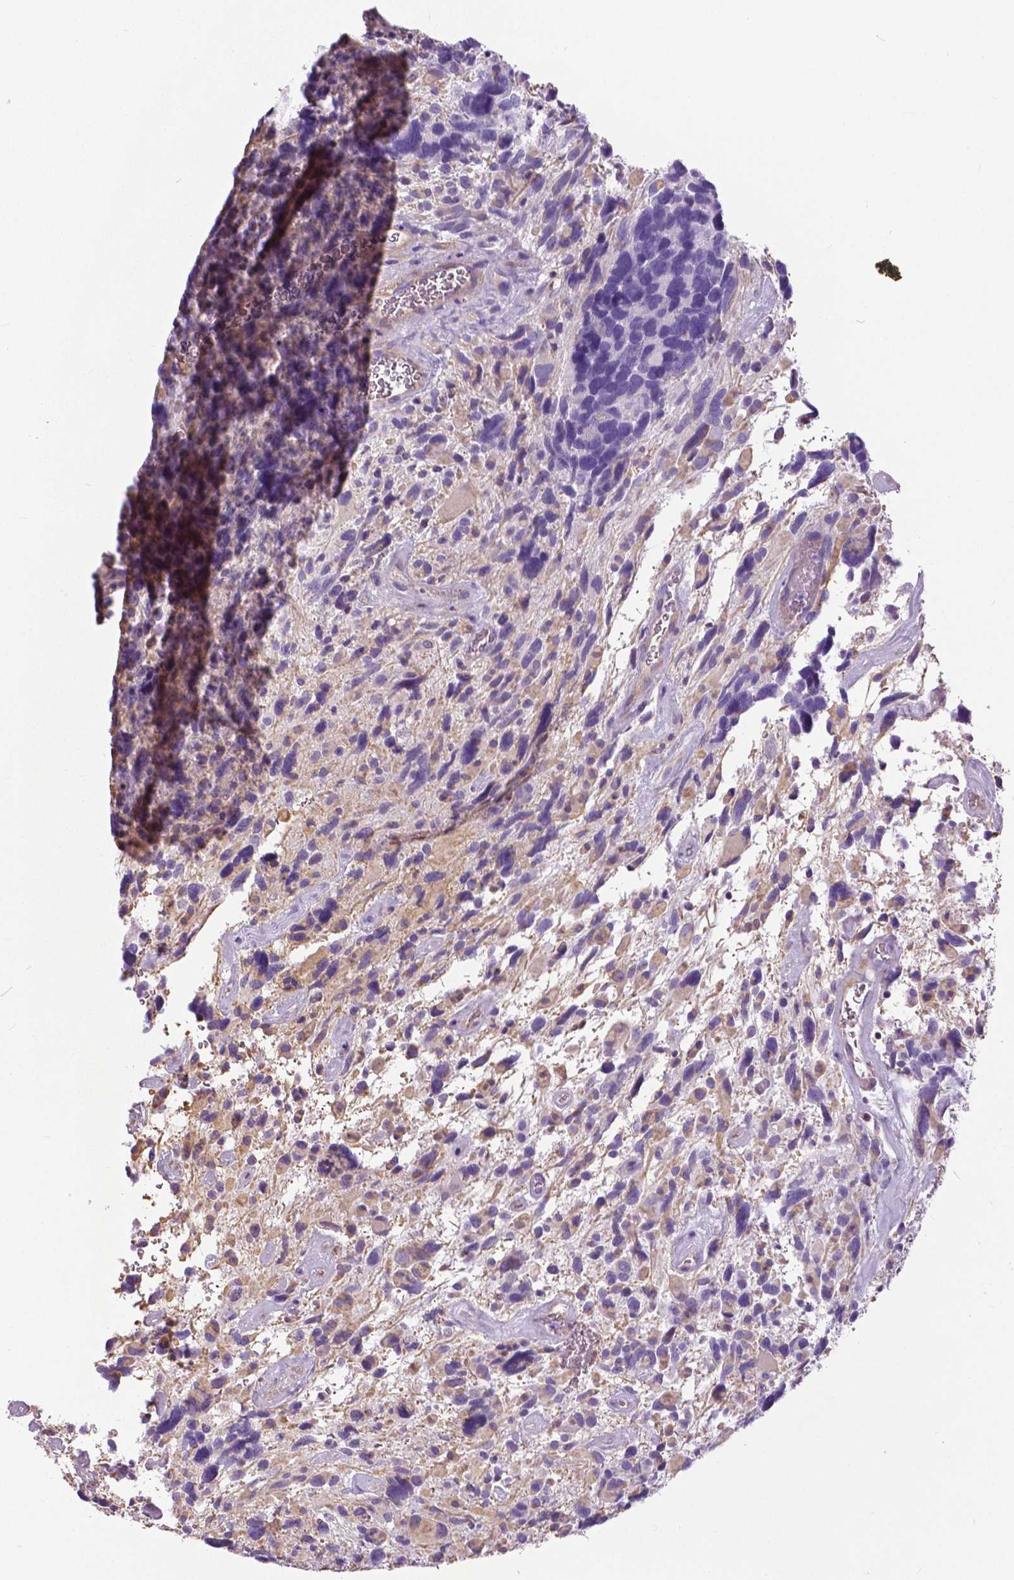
{"staining": {"intensity": "negative", "quantity": "none", "location": "none"}, "tissue": "glioma", "cell_type": "Tumor cells", "image_type": "cancer", "snomed": [{"axis": "morphology", "description": "Glioma, malignant, High grade"}, {"axis": "topography", "description": "Brain"}], "caption": "The image reveals no staining of tumor cells in malignant high-grade glioma. The staining is performed using DAB brown chromogen with nuclei counter-stained in using hematoxylin.", "gene": "ANXA13", "patient": {"sex": "male", "age": 49}}